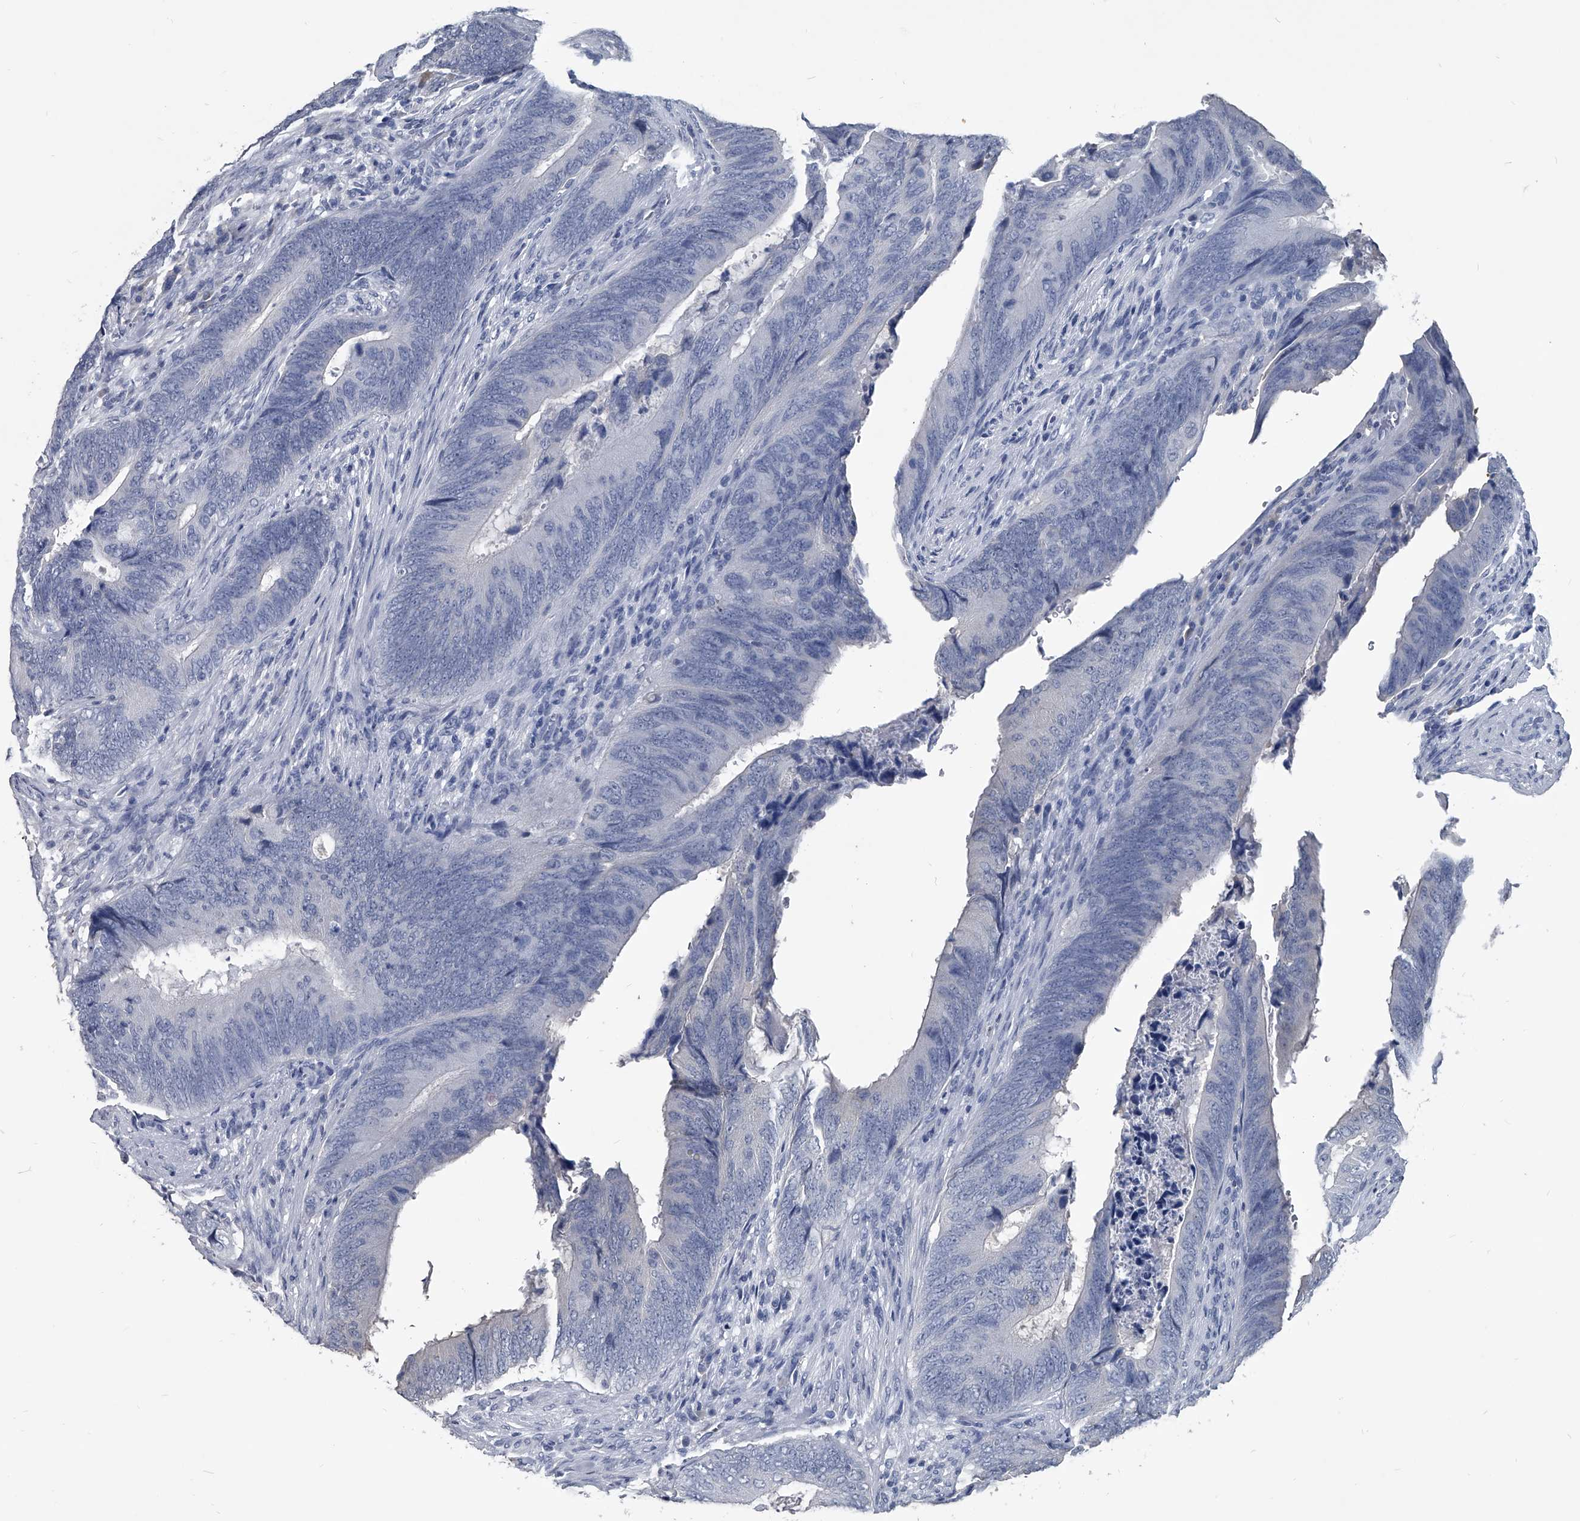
{"staining": {"intensity": "negative", "quantity": "none", "location": "none"}, "tissue": "colorectal cancer", "cell_type": "Tumor cells", "image_type": "cancer", "snomed": [{"axis": "morphology", "description": "Normal tissue, NOS"}, {"axis": "morphology", "description": "Adenocarcinoma, NOS"}, {"axis": "topography", "description": "Colon"}], "caption": "This micrograph is of colorectal cancer (adenocarcinoma) stained with immunohistochemistry to label a protein in brown with the nuclei are counter-stained blue. There is no positivity in tumor cells.", "gene": "BCAS1", "patient": {"sex": "male", "age": 56}}